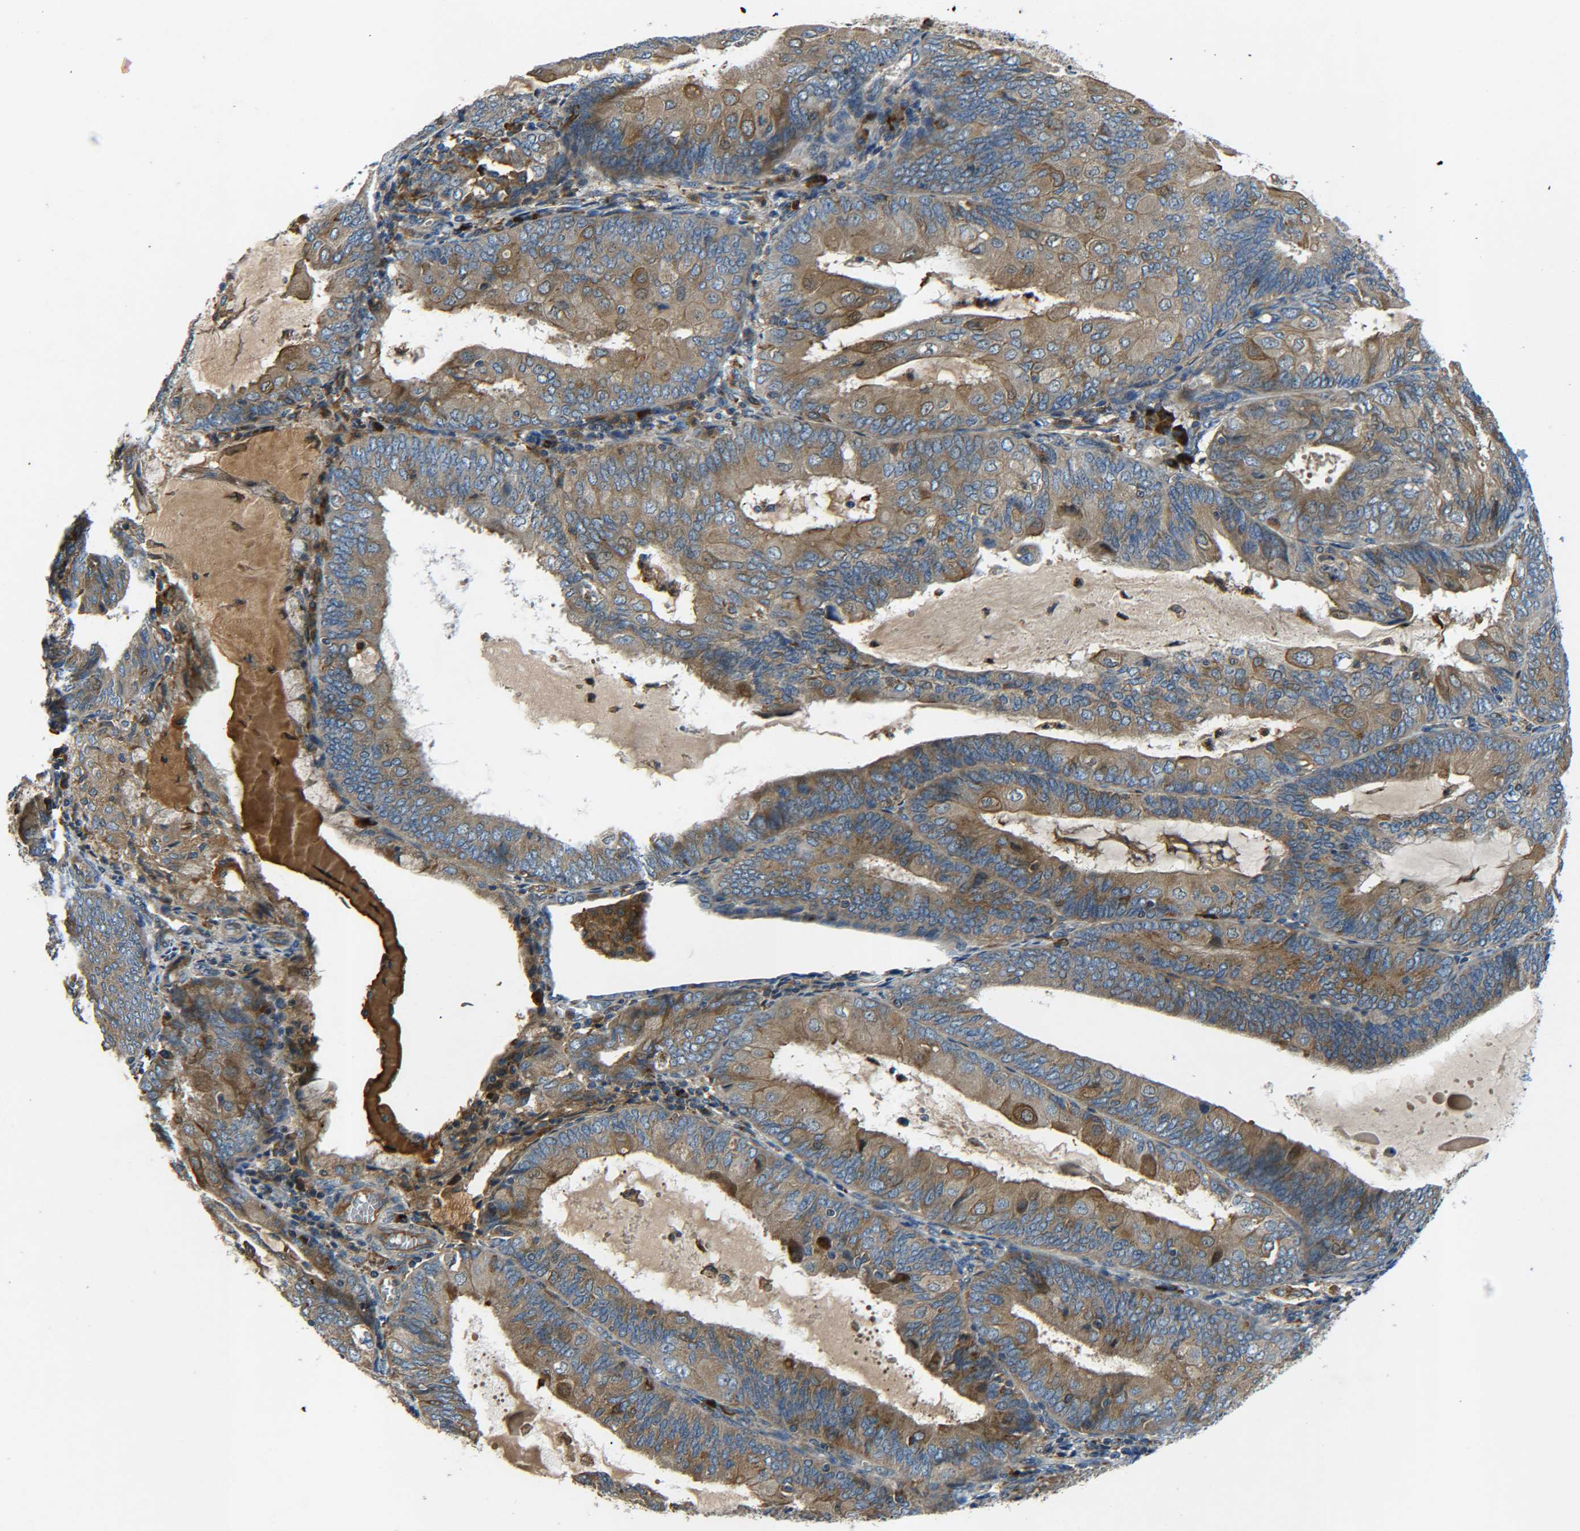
{"staining": {"intensity": "moderate", "quantity": ">75%", "location": "cytoplasmic/membranous"}, "tissue": "endometrial cancer", "cell_type": "Tumor cells", "image_type": "cancer", "snomed": [{"axis": "morphology", "description": "Adenocarcinoma, NOS"}, {"axis": "topography", "description": "Endometrium"}], "caption": "A brown stain shows moderate cytoplasmic/membranous staining of a protein in human endometrial cancer (adenocarcinoma) tumor cells.", "gene": "RAB1B", "patient": {"sex": "female", "age": 81}}